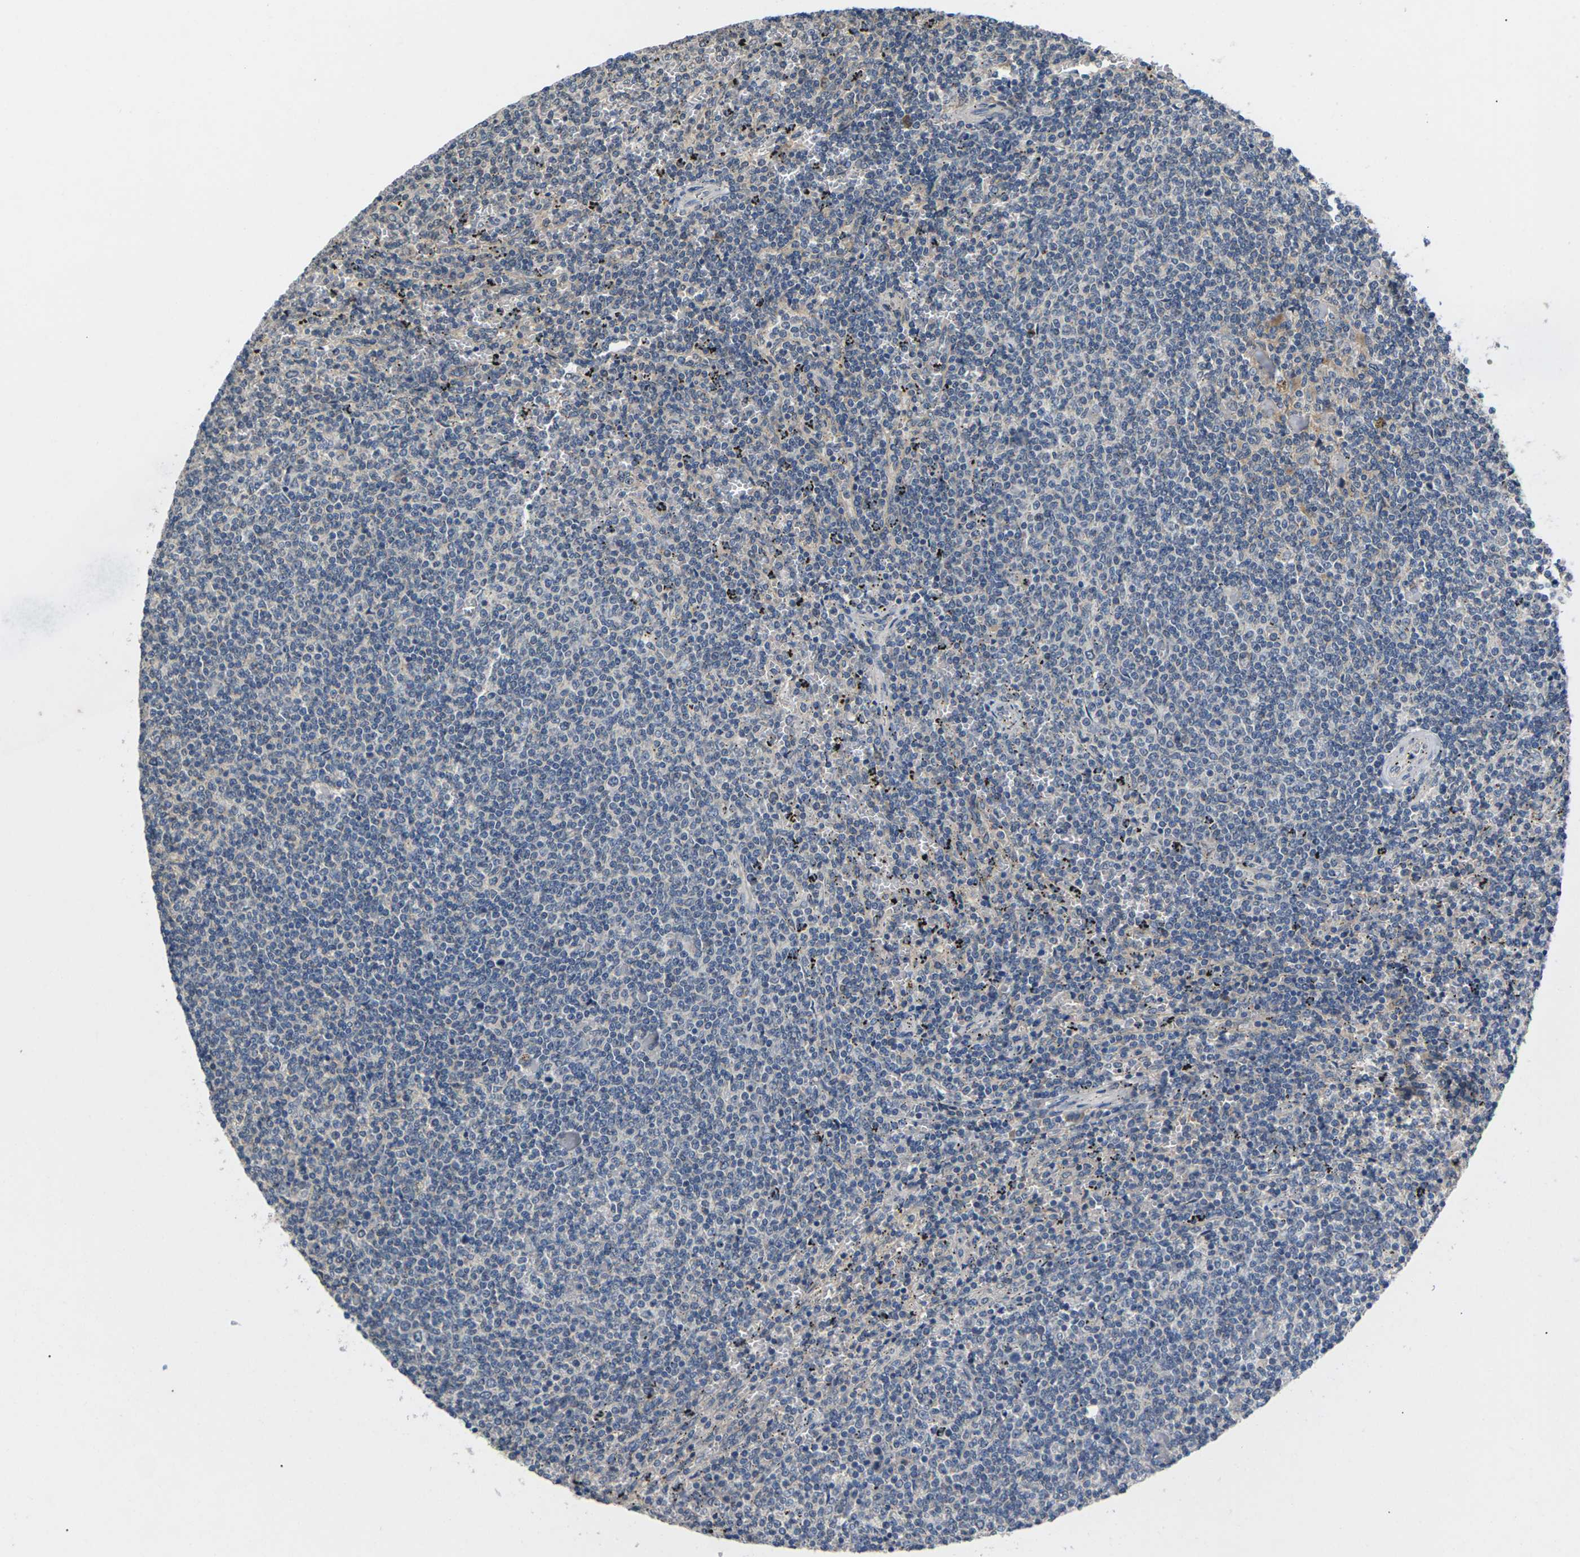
{"staining": {"intensity": "negative", "quantity": "none", "location": "none"}, "tissue": "lymphoma", "cell_type": "Tumor cells", "image_type": "cancer", "snomed": [{"axis": "morphology", "description": "Malignant lymphoma, non-Hodgkin's type, Low grade"}, {"axis": "topography", "description": "Spleen"}], "caption": "Tumor cells show no significant positivity in low-grade malignant lymphoma, non-Hodgkin's type. (DAB (3,3'-diaminobenzidine) immunohistochemistry (IHC) with hematoxylin counter stain).", "gene": "SLC2A2", "patient": {"sex": "female", "age": 50}}